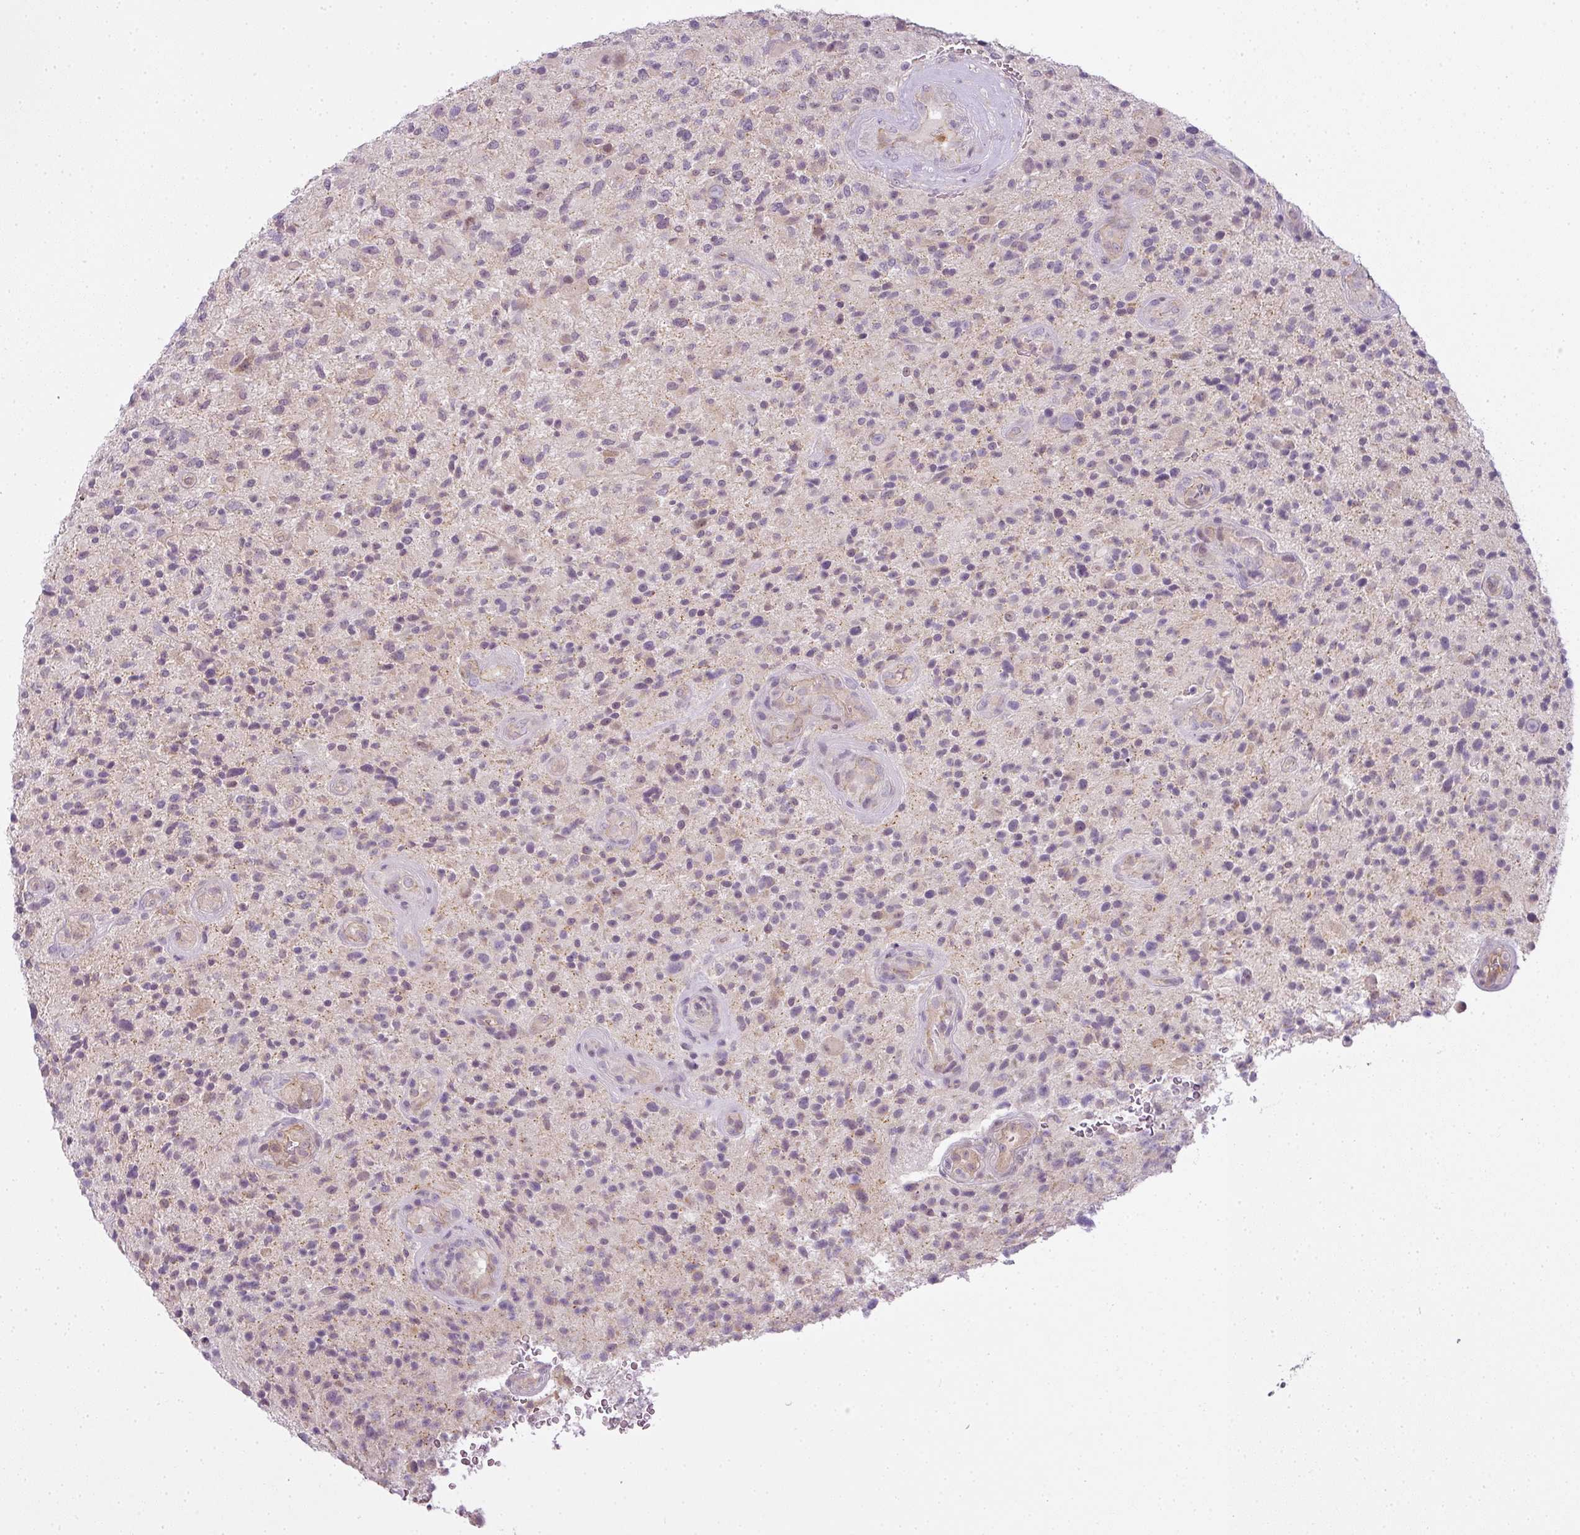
{"staining": {"intensity": "weak", "quantity": "<25%", "location": "cytoplasmic/membranous"}, "tissue": "glioma", "cell_type": "Tumor cells", "image_type": "cancer", "snomed": [{"axis": "morphology", "description": "Glioma, malignant, High grade"}, {"axis": "topography", "description": "Brain"}], "caption": "Tumor cells are negative for brown protein staining in malignant glioma (high-grade).", "gene": "LY75", "patient": {"sex": "male", "age": 47}}